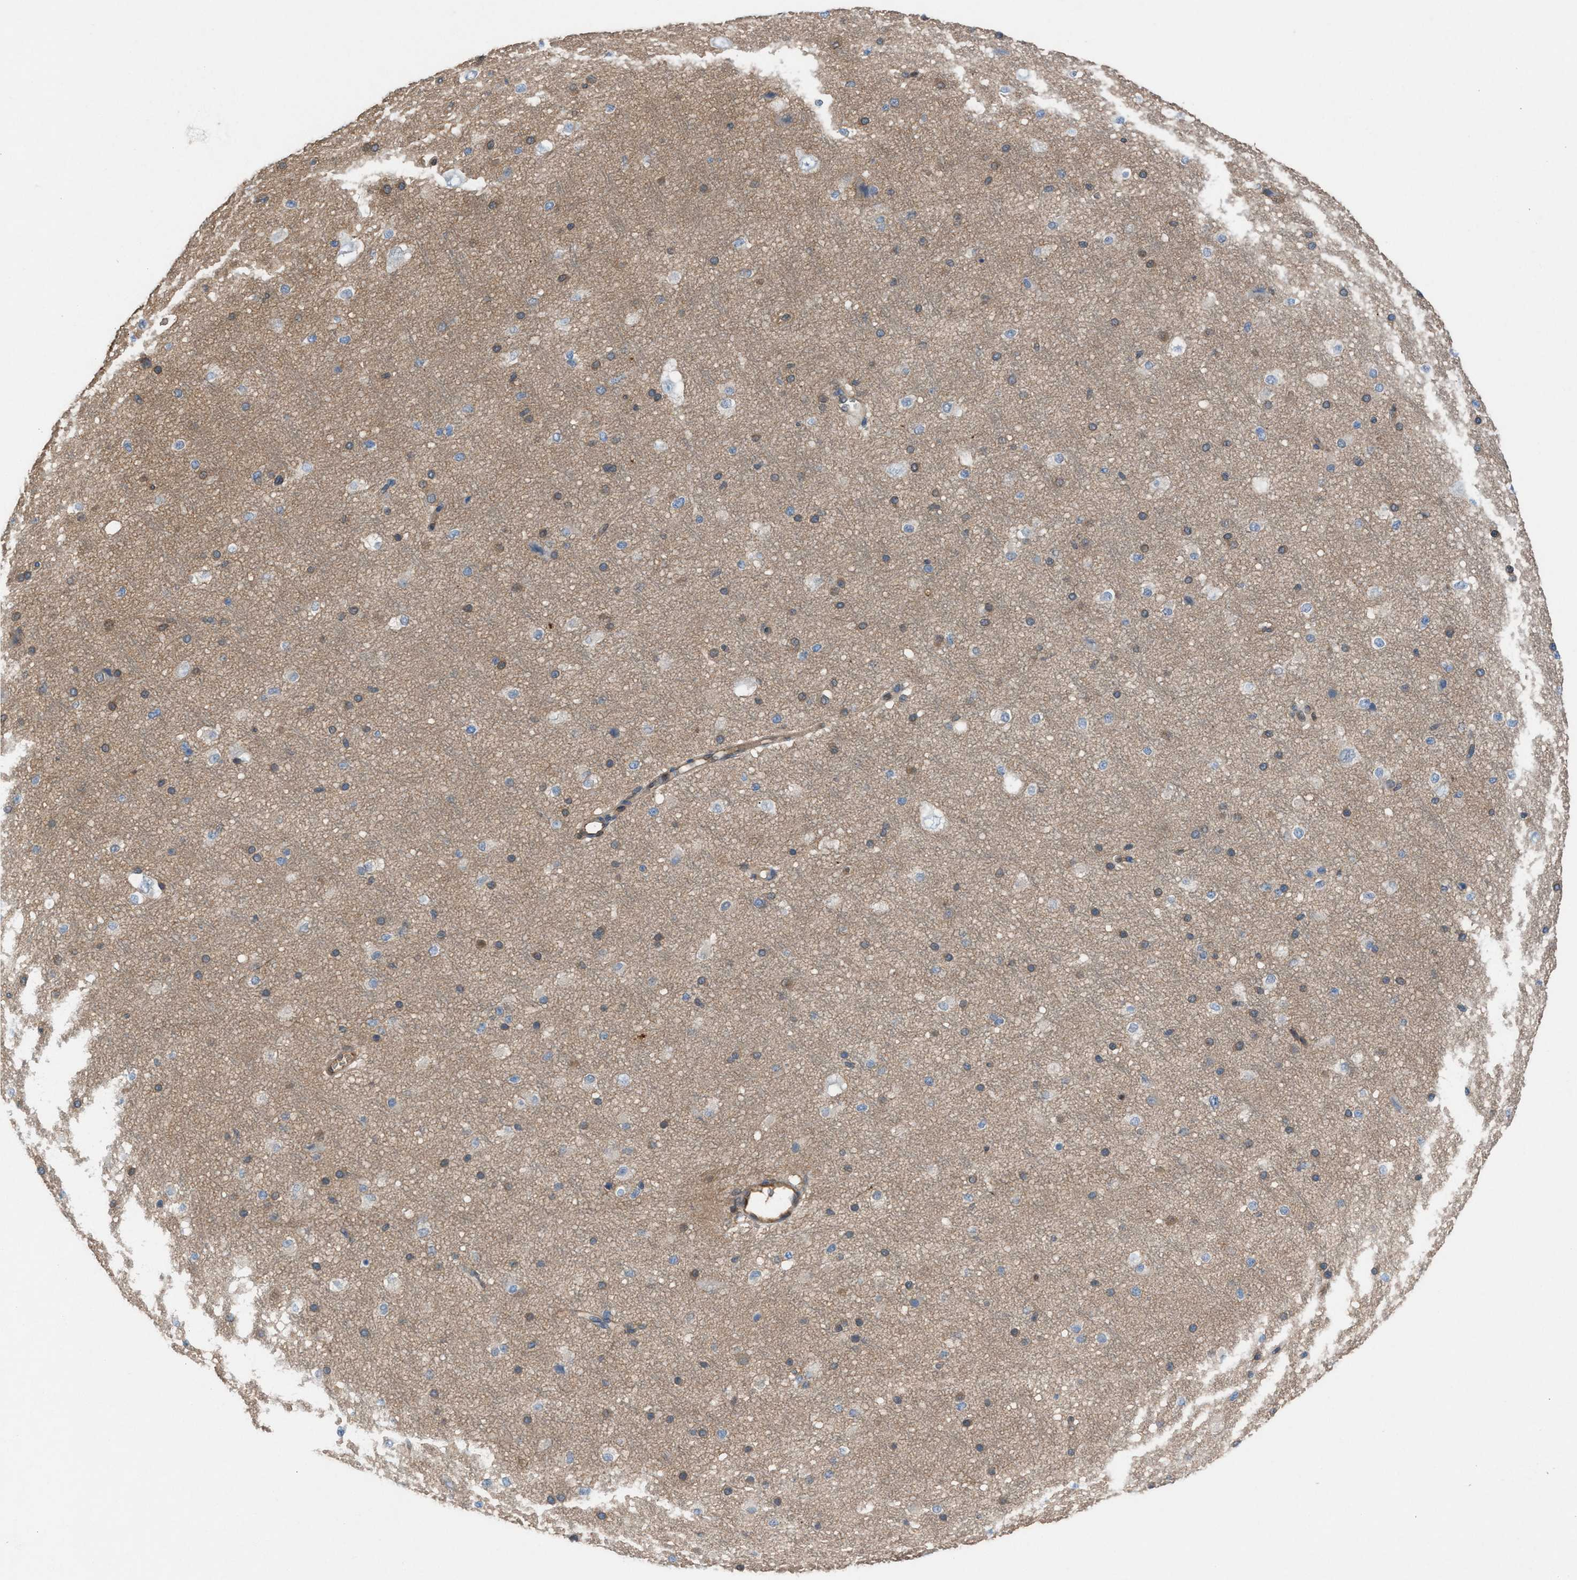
{"staining": {"intensity": "weak", "quantity": ">75%", "location": "cytoplasmic/membranous"}, "tissue": "cerebral cortex", "cell_type": "Endothelial cells", "image_type": "normal", "snomed": [{"axis": "morphology", "description": "Normal tissue, NOS"}, {"axis": "morphology", "description": "Developmental malformation"}, {"axis": "topography", "description": "Cerebral cortex"}], "caption": "About >75% of endothelial cells in benign human cerebral cortex demonstrate weak cytoplasmic/membranous protein expression as visualized by brown immunohistochemical staining.", "gene": "TPK1", "patient": {"sex": "female", "age": 30}}